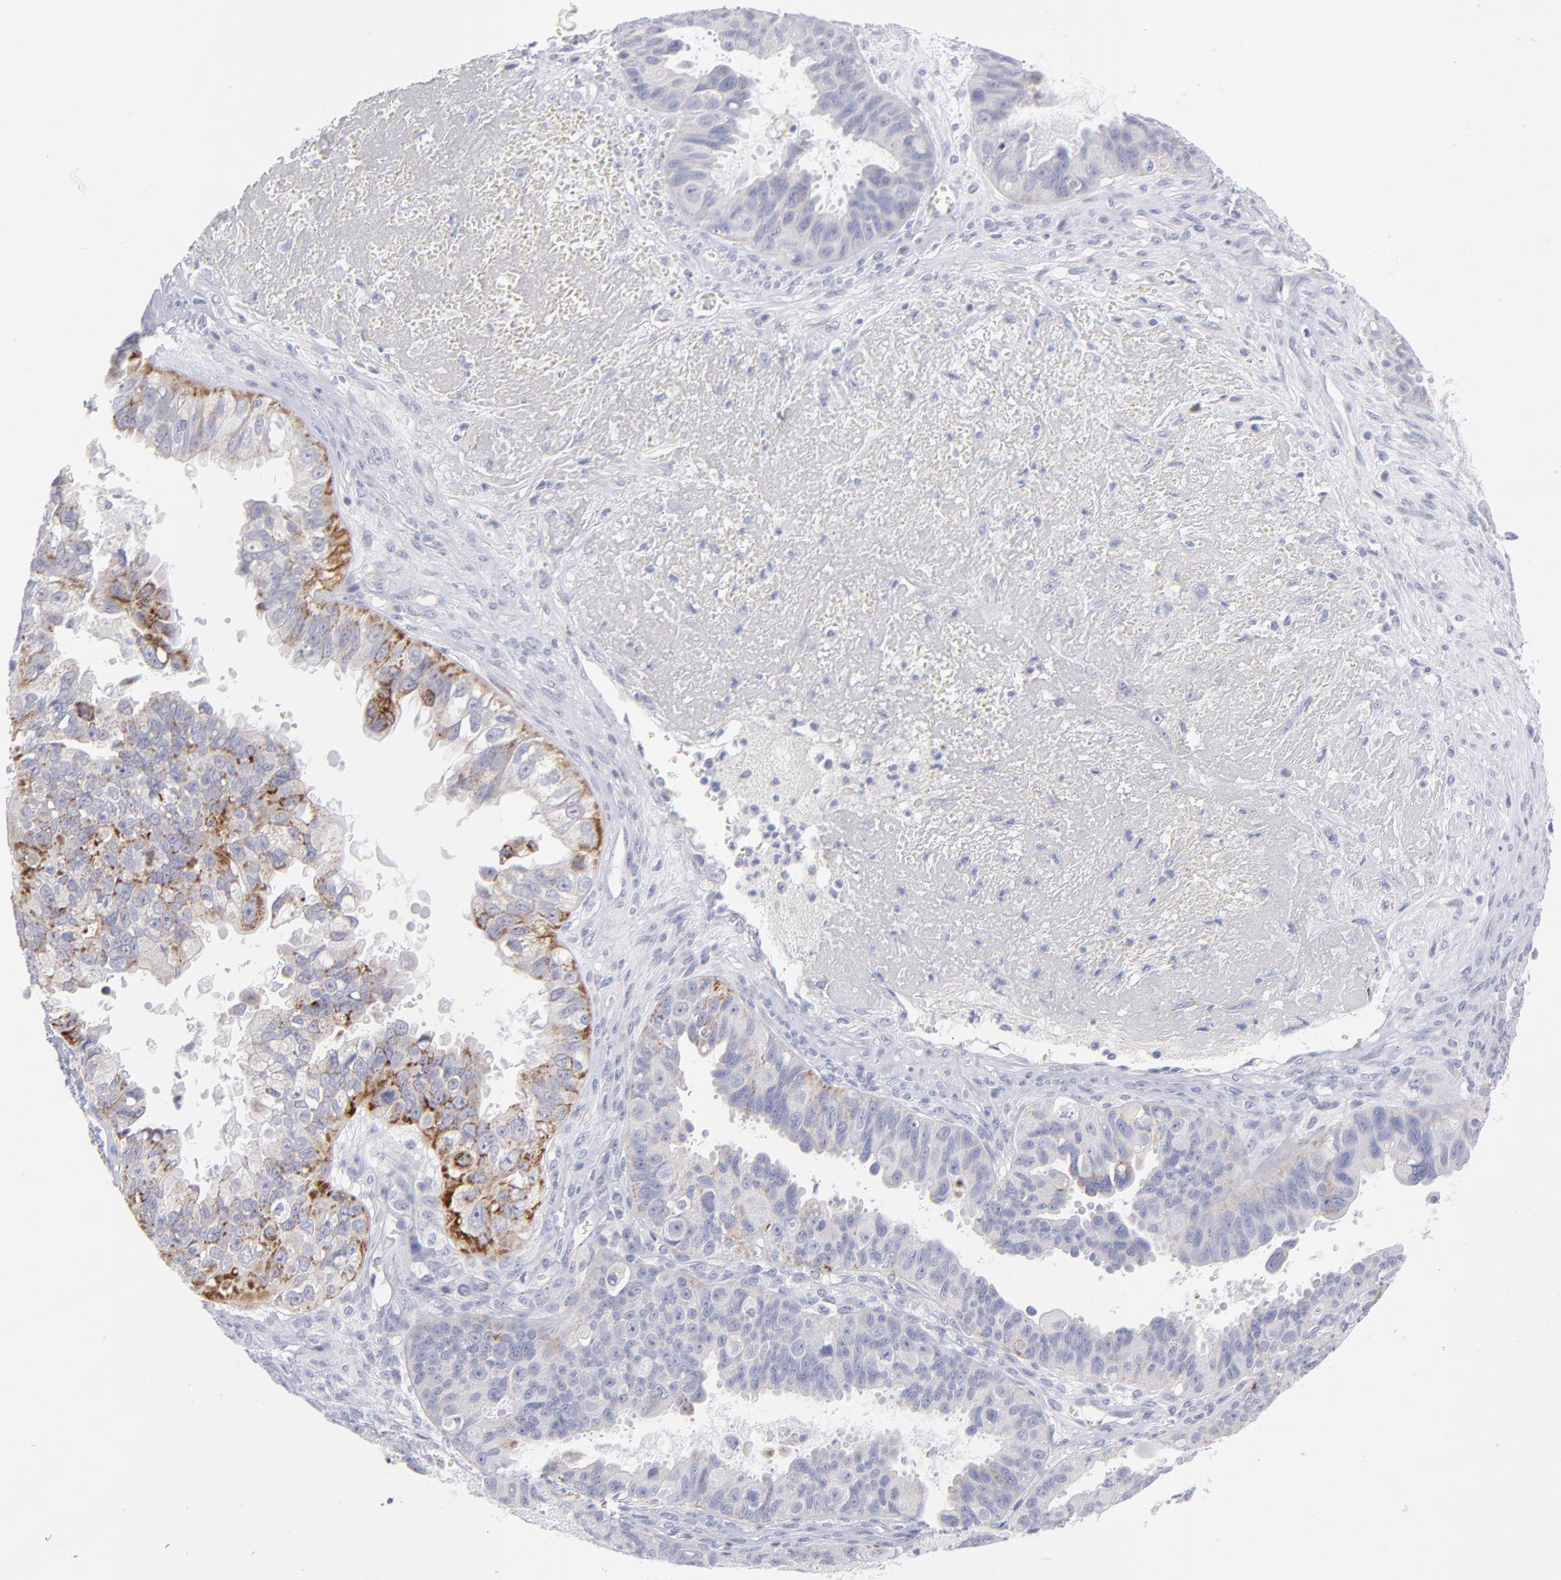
{"staining": {"intensity": "moderate", "quantity": "<25%", "location": "cytoplasmic/membranous"}, "tissue": "ovarian cancer", "cell_type": "Tumor cells", "image_type": "cancer", "snomed": [{"axis": "morphology", "description": "Carcinoma, endometroid"}, {"axis": "topography", "description": "Ovary"}], "caption": "Endometroid carcinoma (ovarian) was stained to show a protein in brown. There is low levels of moderate cytoplasmic/membranous staining in about <25% of tumor cells.", "gene": "MTHFD2", "patient": {"sex": "female", "age": 85}}